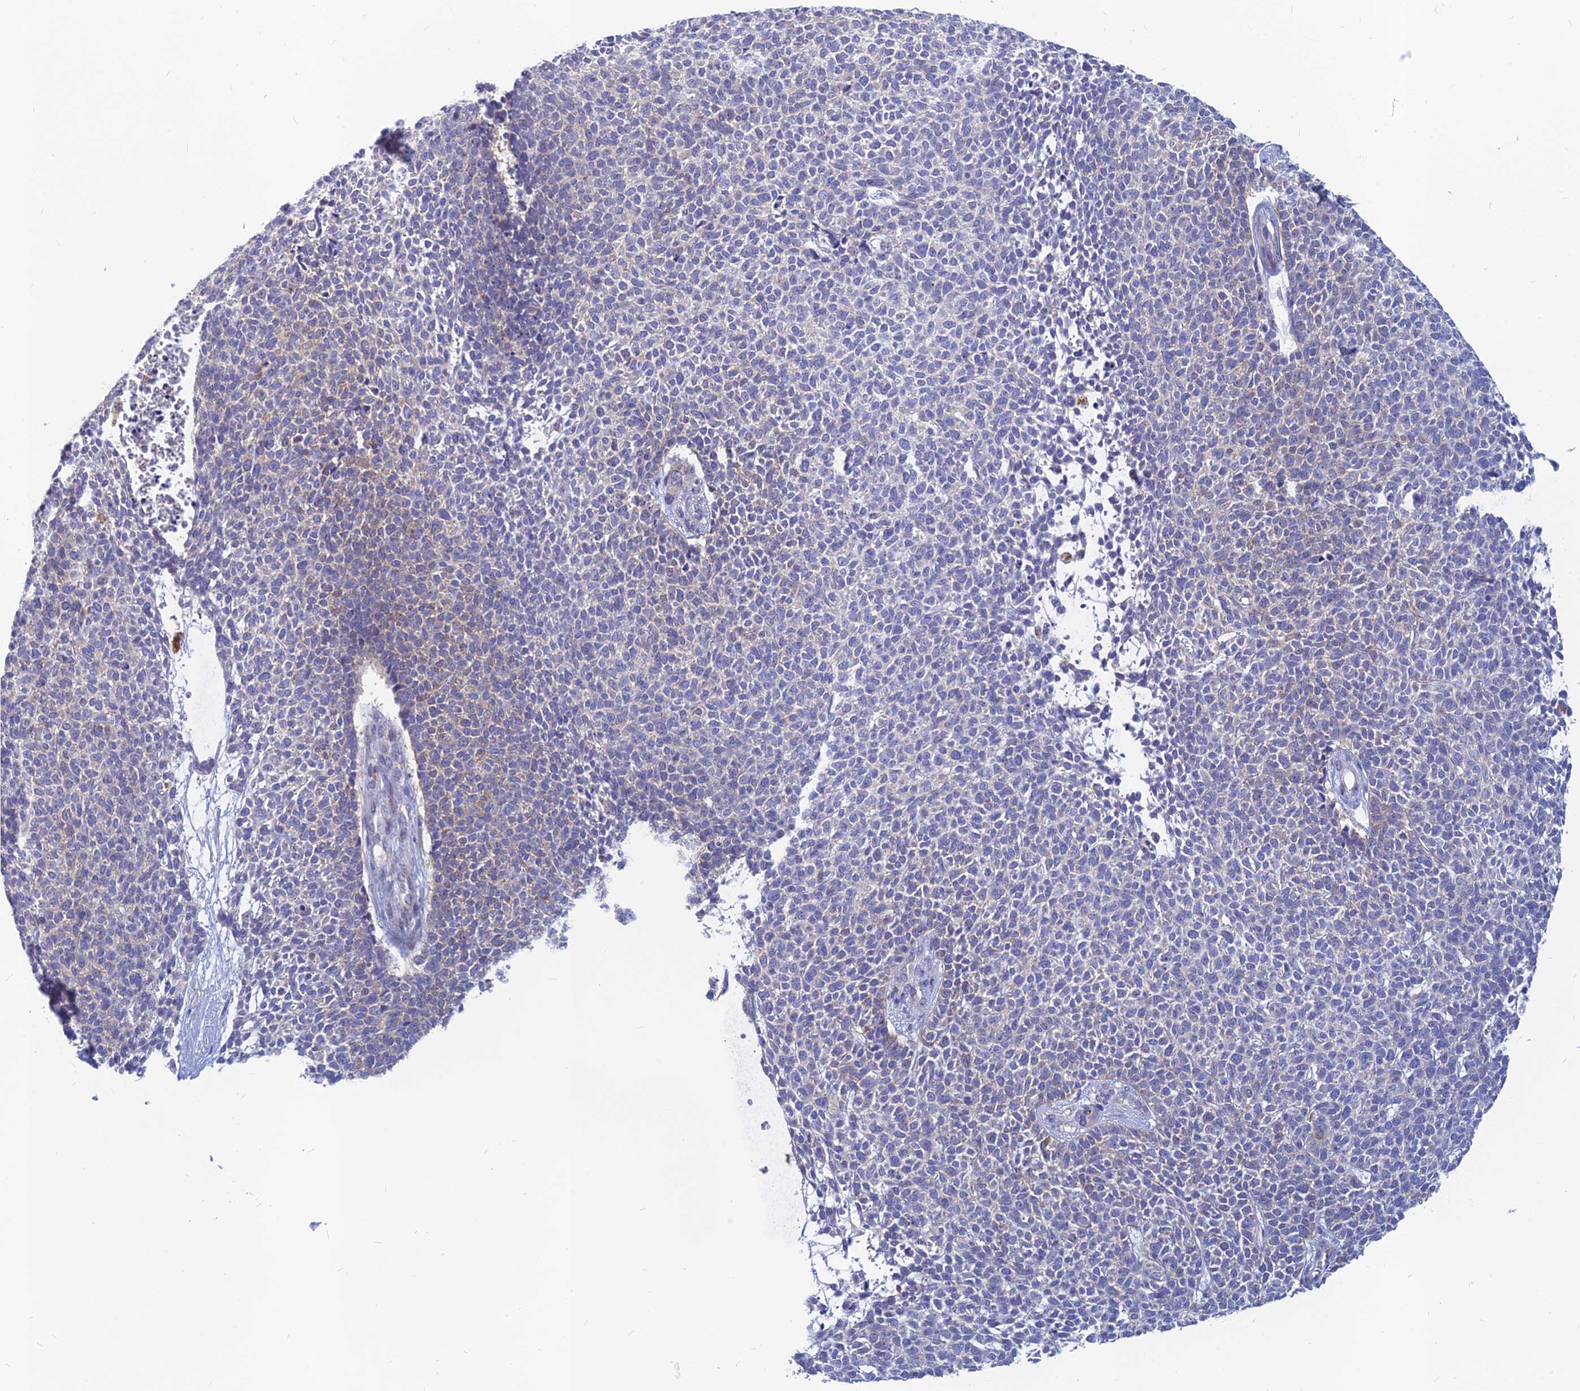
{"staining": {"intensity": "negative", "quantity": "none", "location": "none"}, "tissue": "skin cancer", "cell_type": "Tumor cells", "image_type": "cancer", "snomed": [{"axis": "morphology", "description": "Basal cell carcinoma"}, {"axis": "topography", "description": "Skin"}], "caption": "Protein analysis of skin cancer (basal cell carcinoma) reveals no significant positivity in tumor cells.", "gene": "CACNA1B", "patient": {"sex": "female", "age": 84}}